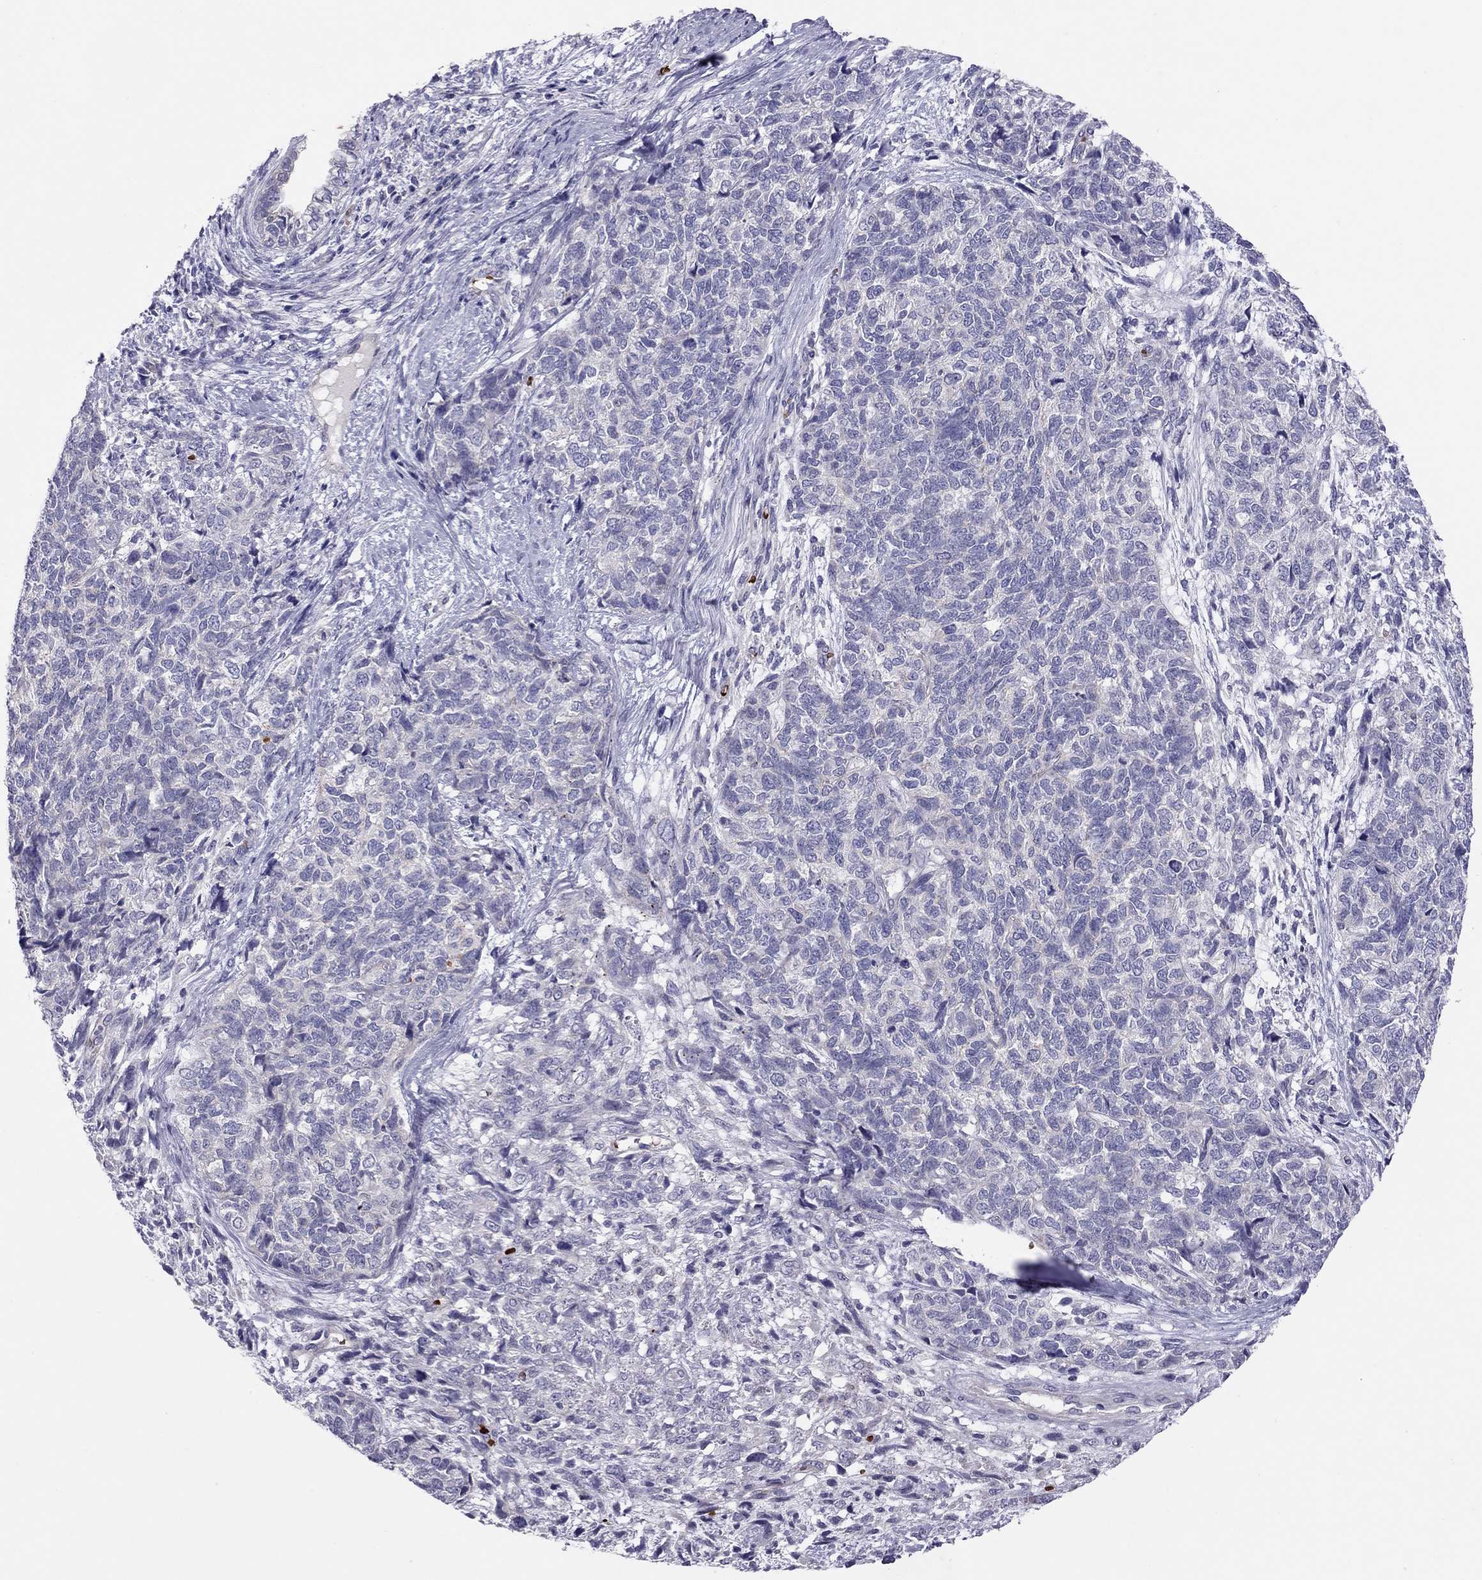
{"staining": {"intensity": "negative", "quantity": "none", "location": "none"}, "tissue": "cervical cancer", "cell_type": "Tumor cells", "image_type": "cancer", "snomed": [{"axis": "morphology", "description": "Squamous cell carcinoma, NOS"}, {"axis": "topography", "description": "Cervix"}], "caption": "The micrograph exhibits no staining of tumor cells in cervical cancer.", "gene": "FRMD1", "patient": {"sex": "female", "age": 63}}